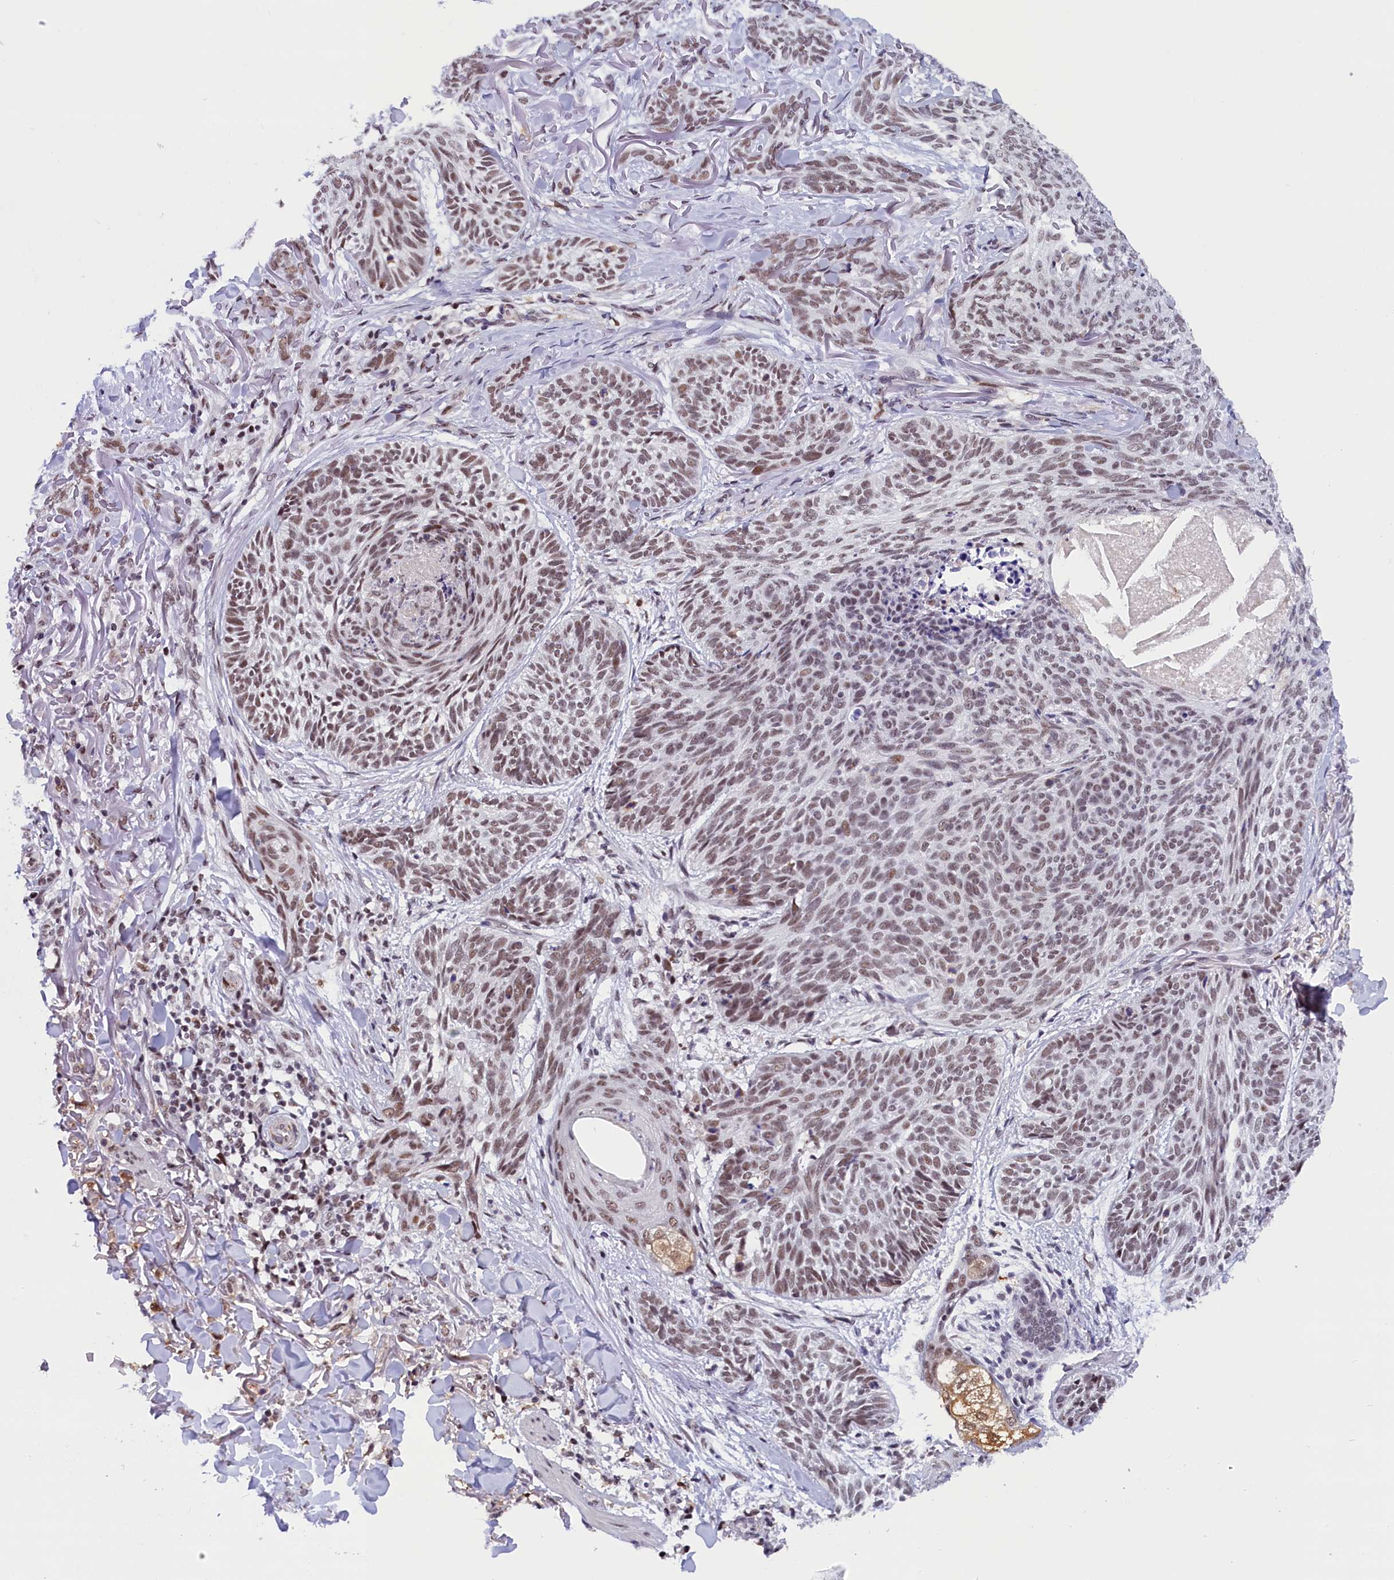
{"staining": {"intensity": "moderate", "quantity": ">75%", "location": "nuclear"}, "tissue": "skin cancer", "cell_type": "Tumor cells", "image_type": "cancer", "snomed": [{"axis": "morphology", "description": "Normal tissue, NOS"}, {"axis": "morphology", "description": "Basal cell carcinoma"}, {"axis": "topography", "description": "Skin"}], "caption": "A medium amount of moderate nuclear positivity is present in approximately >75% of tumor cells in basal cell carcinoma (skin) tissue.", "gene": "CDYL2", "patient": {"sex": "male", "age": 66}}